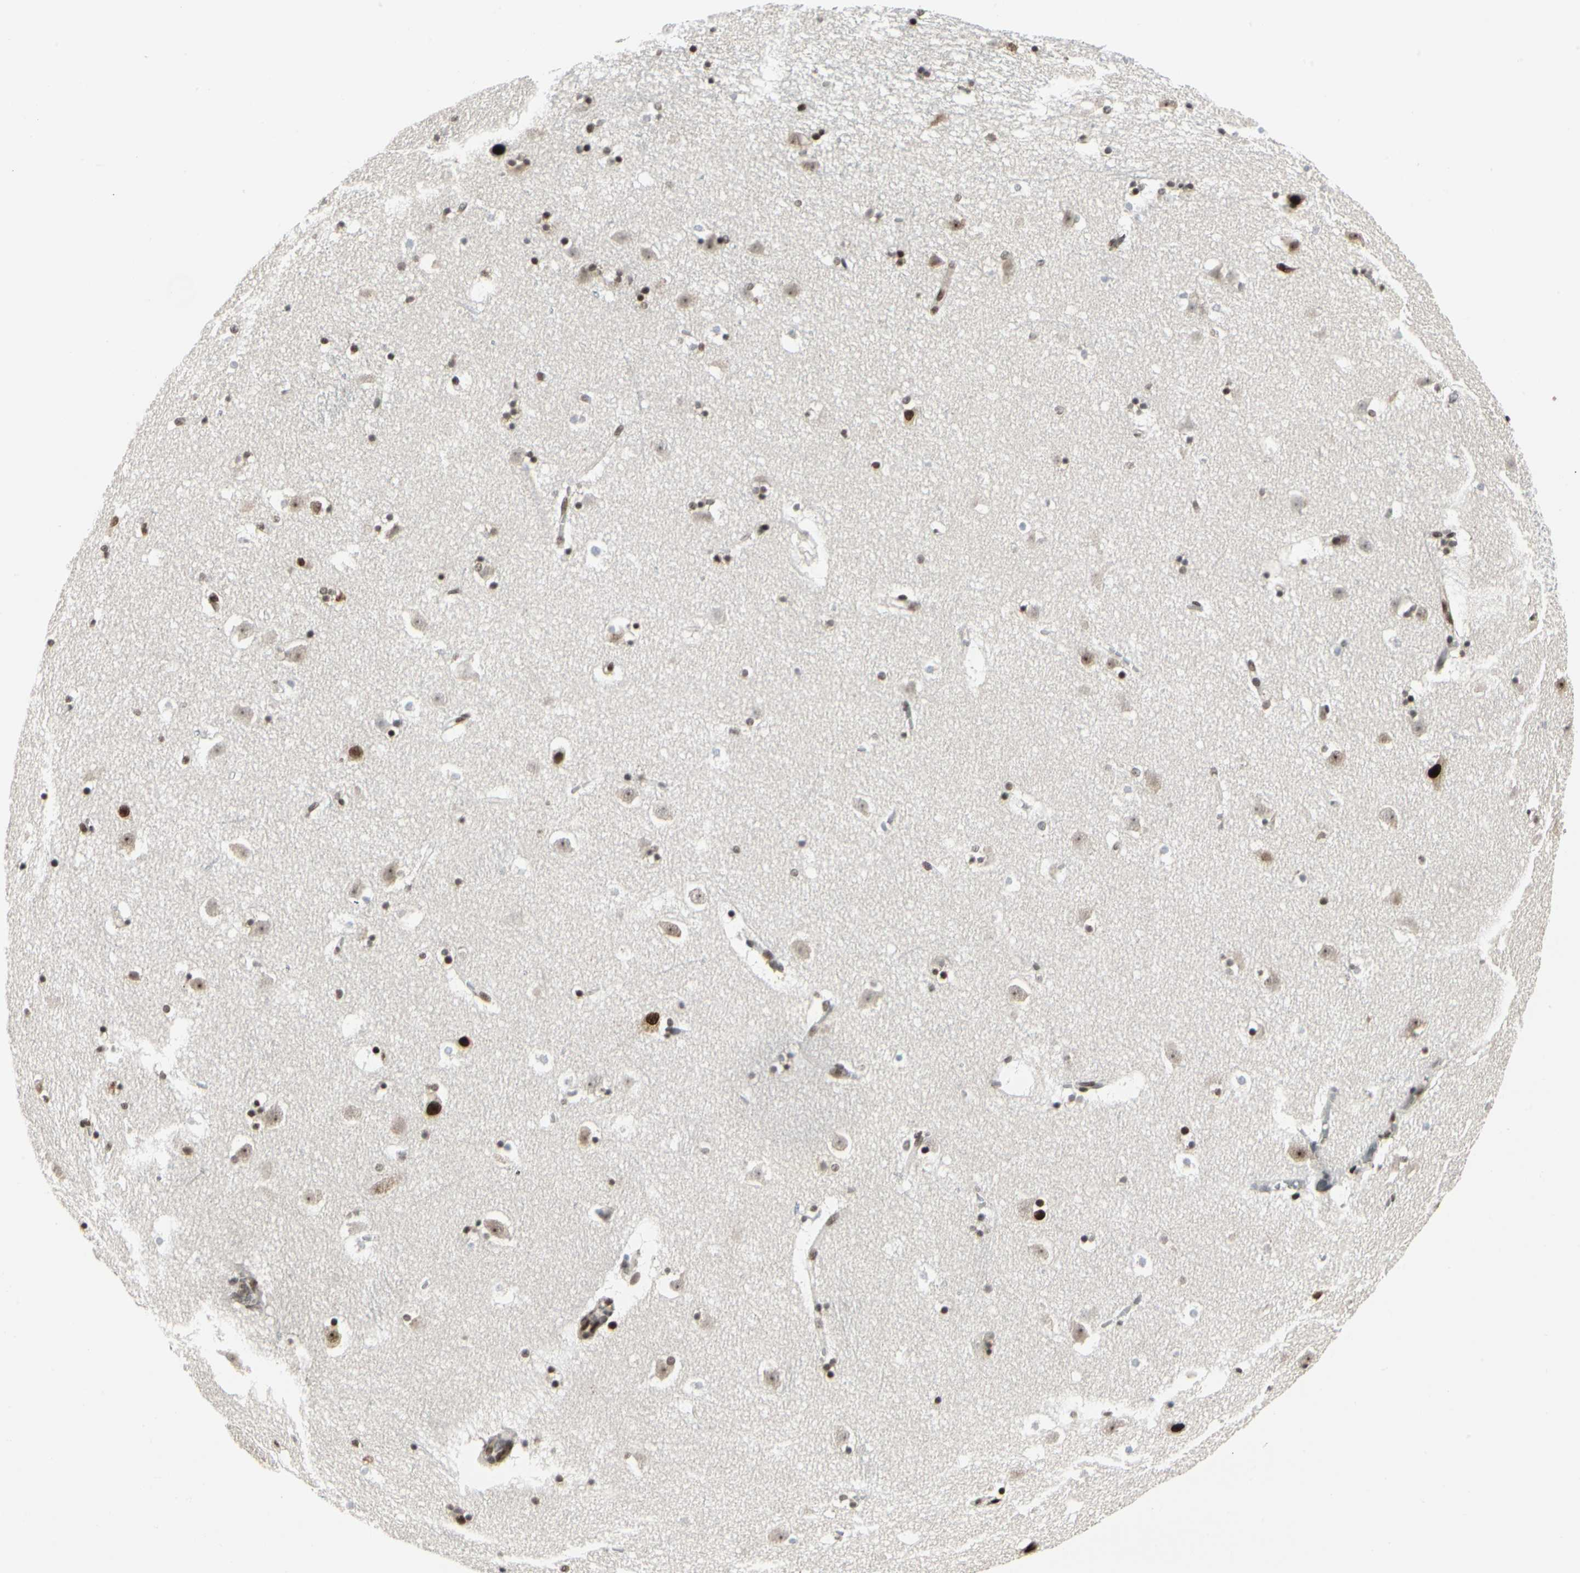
{"staining": {"intensity": "strong", "quantity": ">75%", "location": "nuclear"}, "tissue": "caudate", "cell_type": "Glial cells", "image_type": "normal", "snomed": [{"axis": "morphology", "description": "Normal tissue, NOS"}, {"axis": "topography", "description": "Lateral ventricle wall"}], "caption": "A brown stain highlights strong nuclear positivity of a protein in glial cells of unremarkable human caudate.", "gene": "HMG20A", "patient": {"sex": "male", "age": 45}}